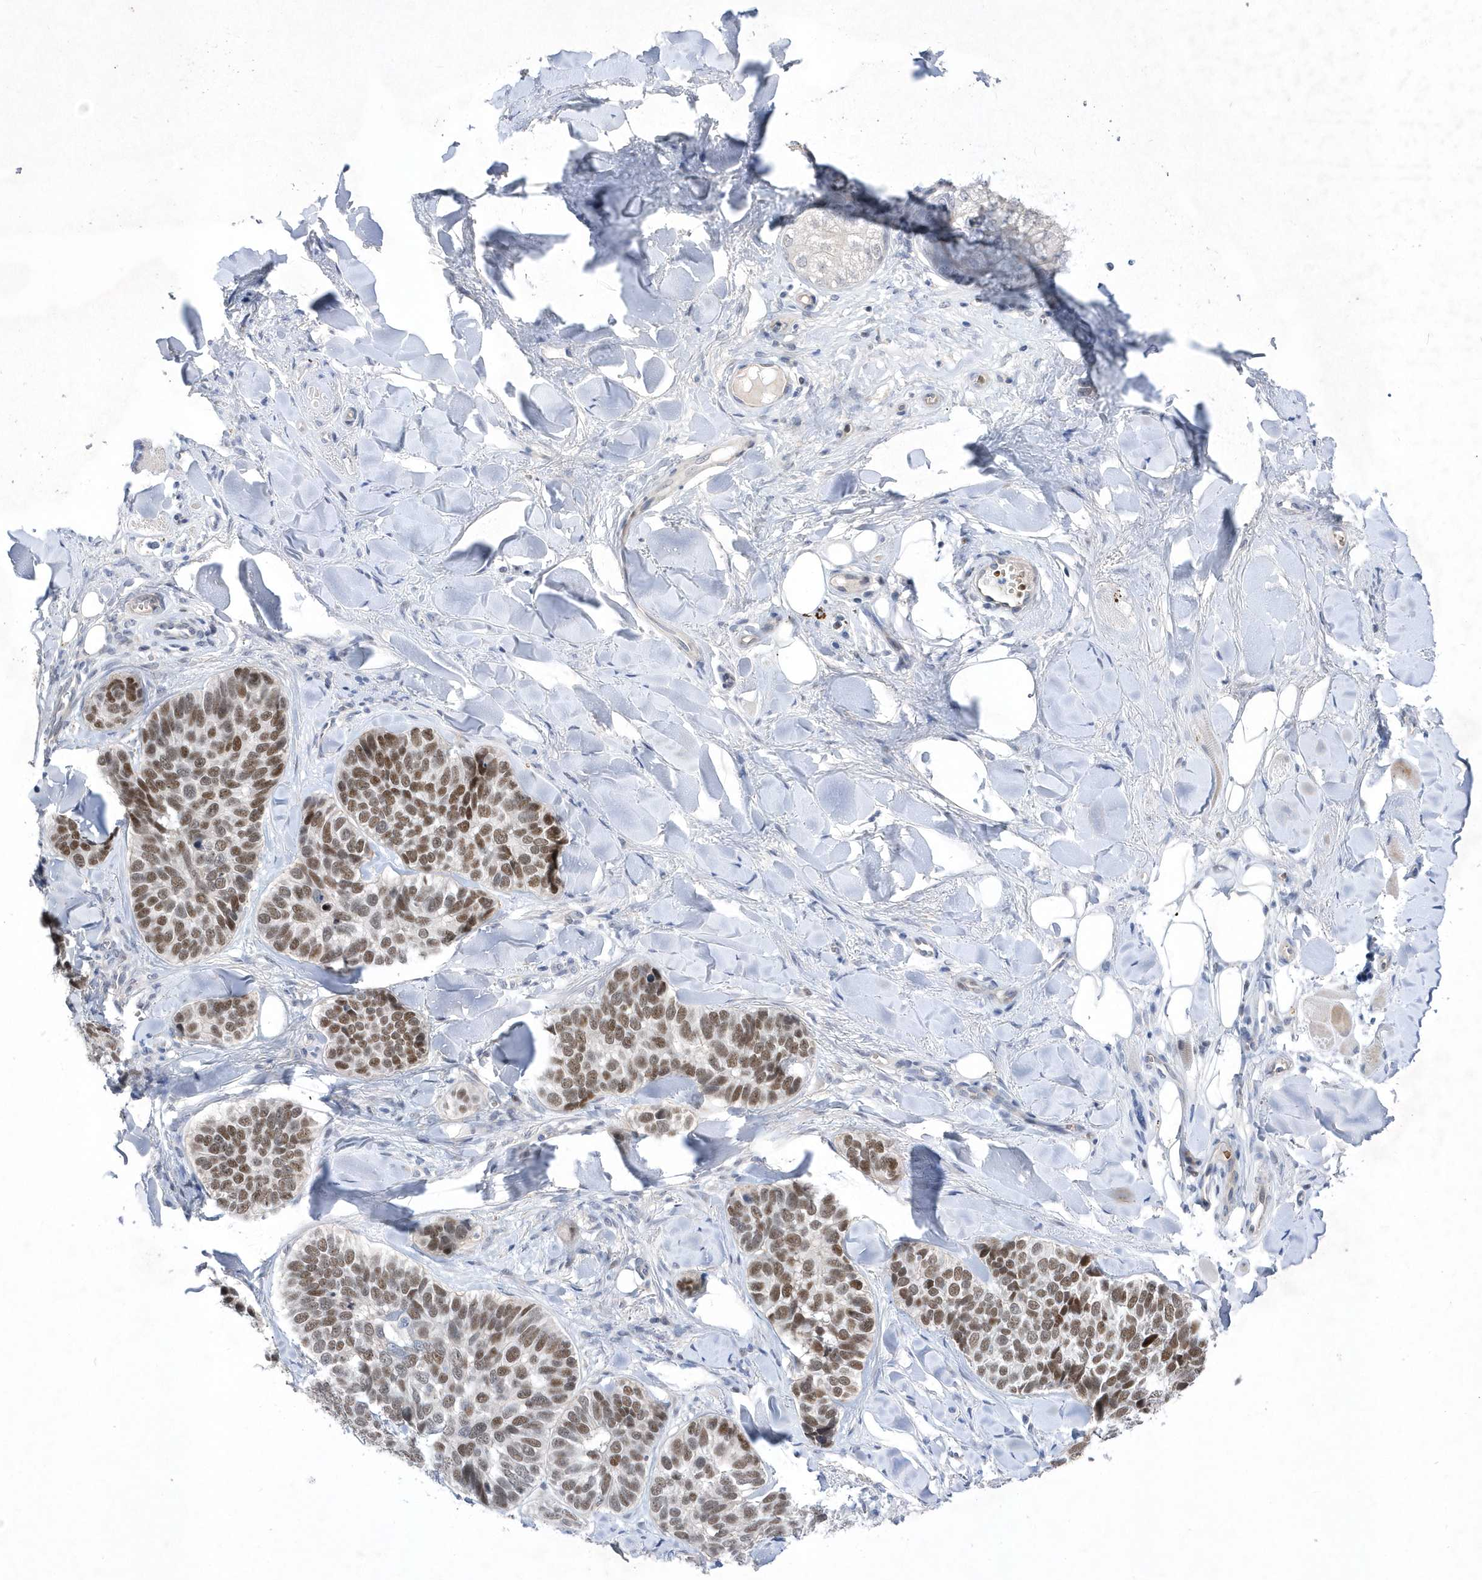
{"staining": {"intensity": "moderate", "quantity": ">75%", "location": "nuclear"}, "tissue": "skin cancer", "cell_type": "Tumor cells", "image_type": "cancer", "snomed": [{"axis": "morphology", "description": "Basal cell carcinoma"}, {"axis": "topography", "description": "Skin"}], "caption": "The histopathology image demonstrates staining of skin cancer (basal cell carcinoma), revealing moderate nuclear protein staining (brown color) within tumor cells.", "gene": "ZNF875", "patient": {"sex": "male", "age": 62}}